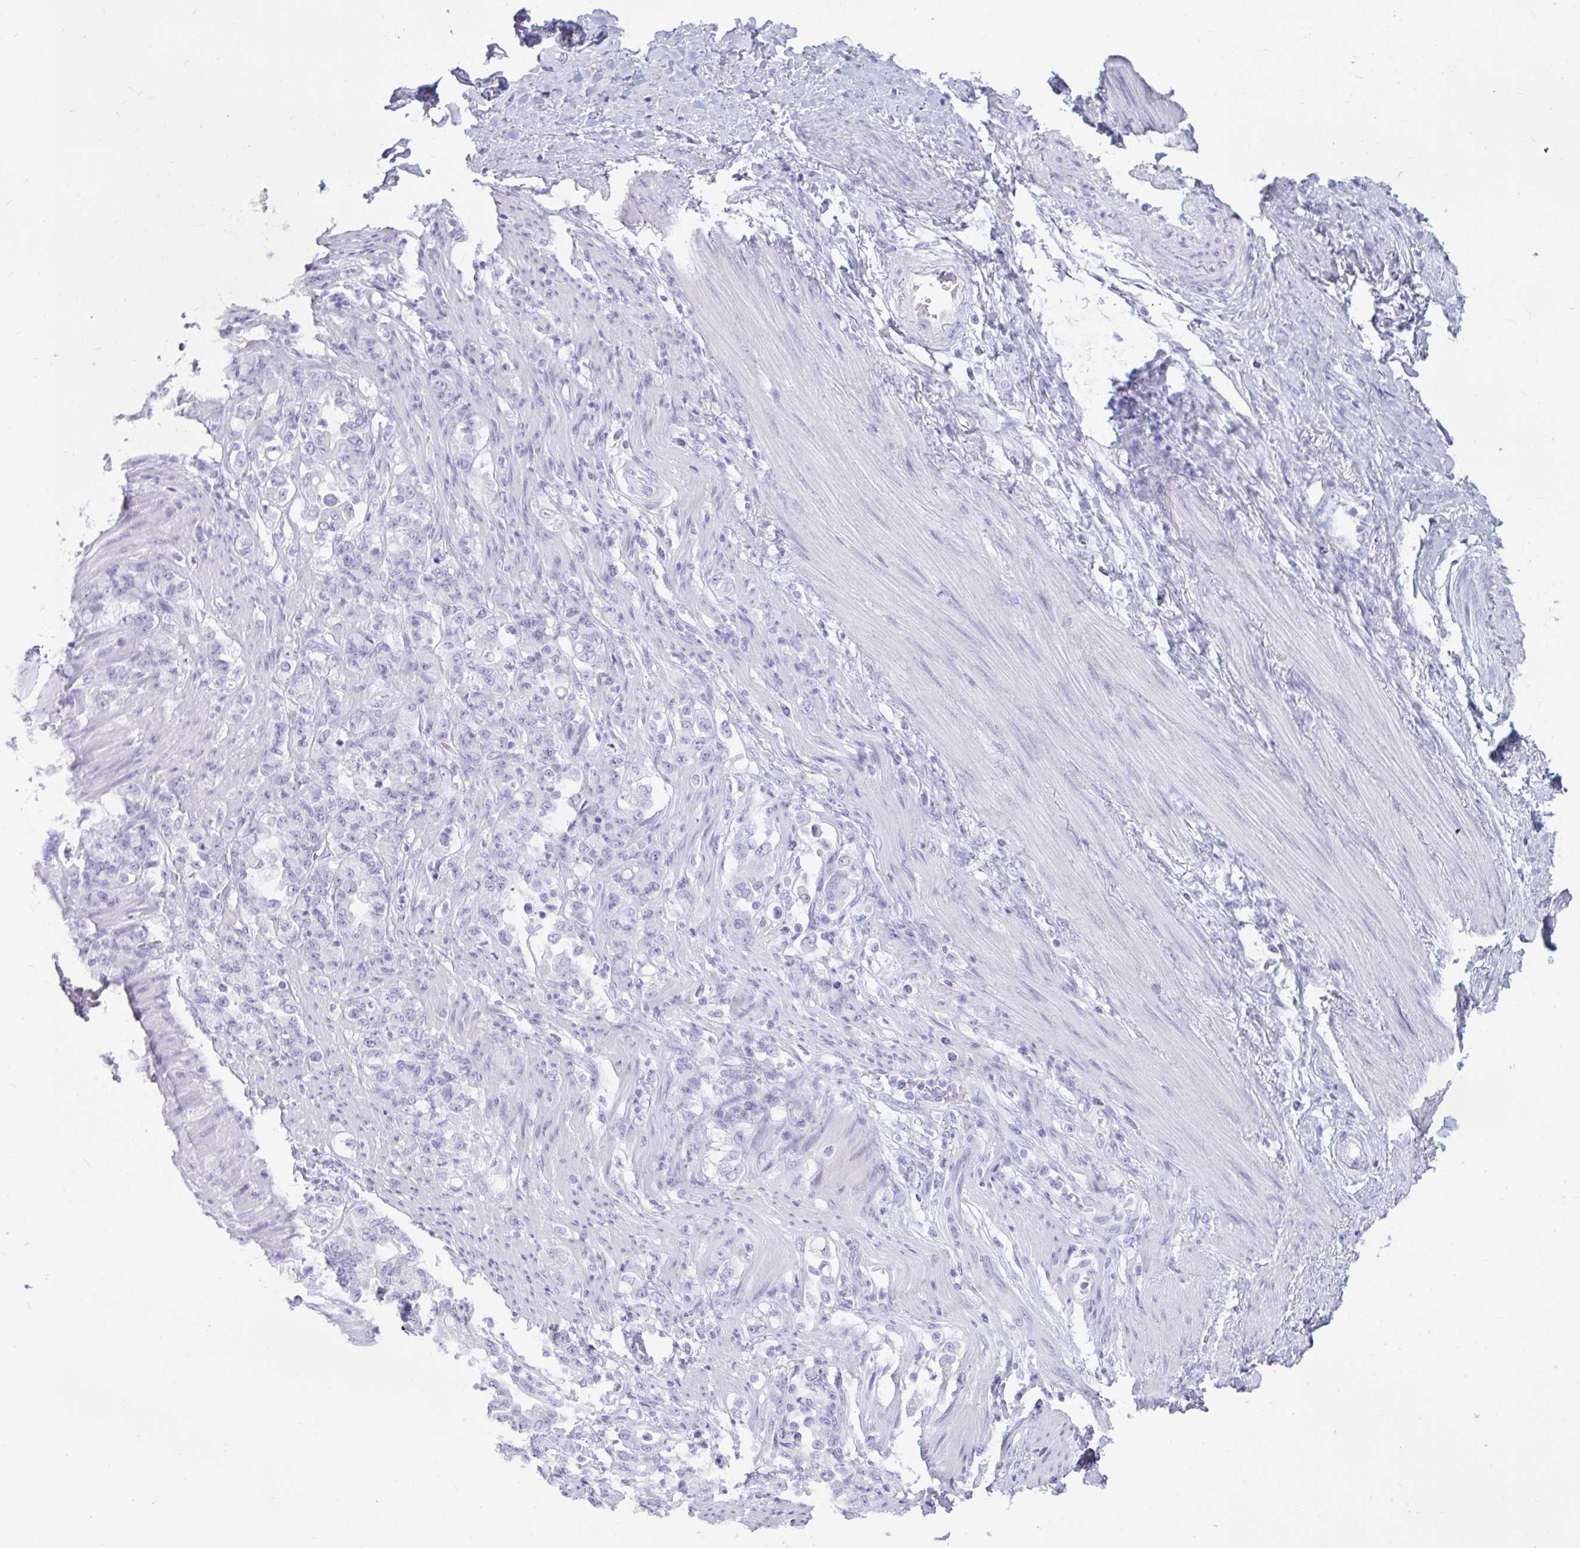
{"staining": {"intensity": "negative", "quantity": "none", "location": "none"}, "tissue": "stomach cancer", "cell_type": "Tumor cells", "image_type": "cancer", "snomed": [{"axis": "morphology", "description": "Normal tissue, NOS"}, {"axis": "morphology", "description": "Adenocarcinoma, NOS"}, {"axis": "topography", "description": "Stomach"}], "caption": "This is an immunohistochemistry histopathology image of human stomach cancer. There is no expression in tumor cells.", "gene": "BBS10", "patient": {"sex": "female", "age": 79}}